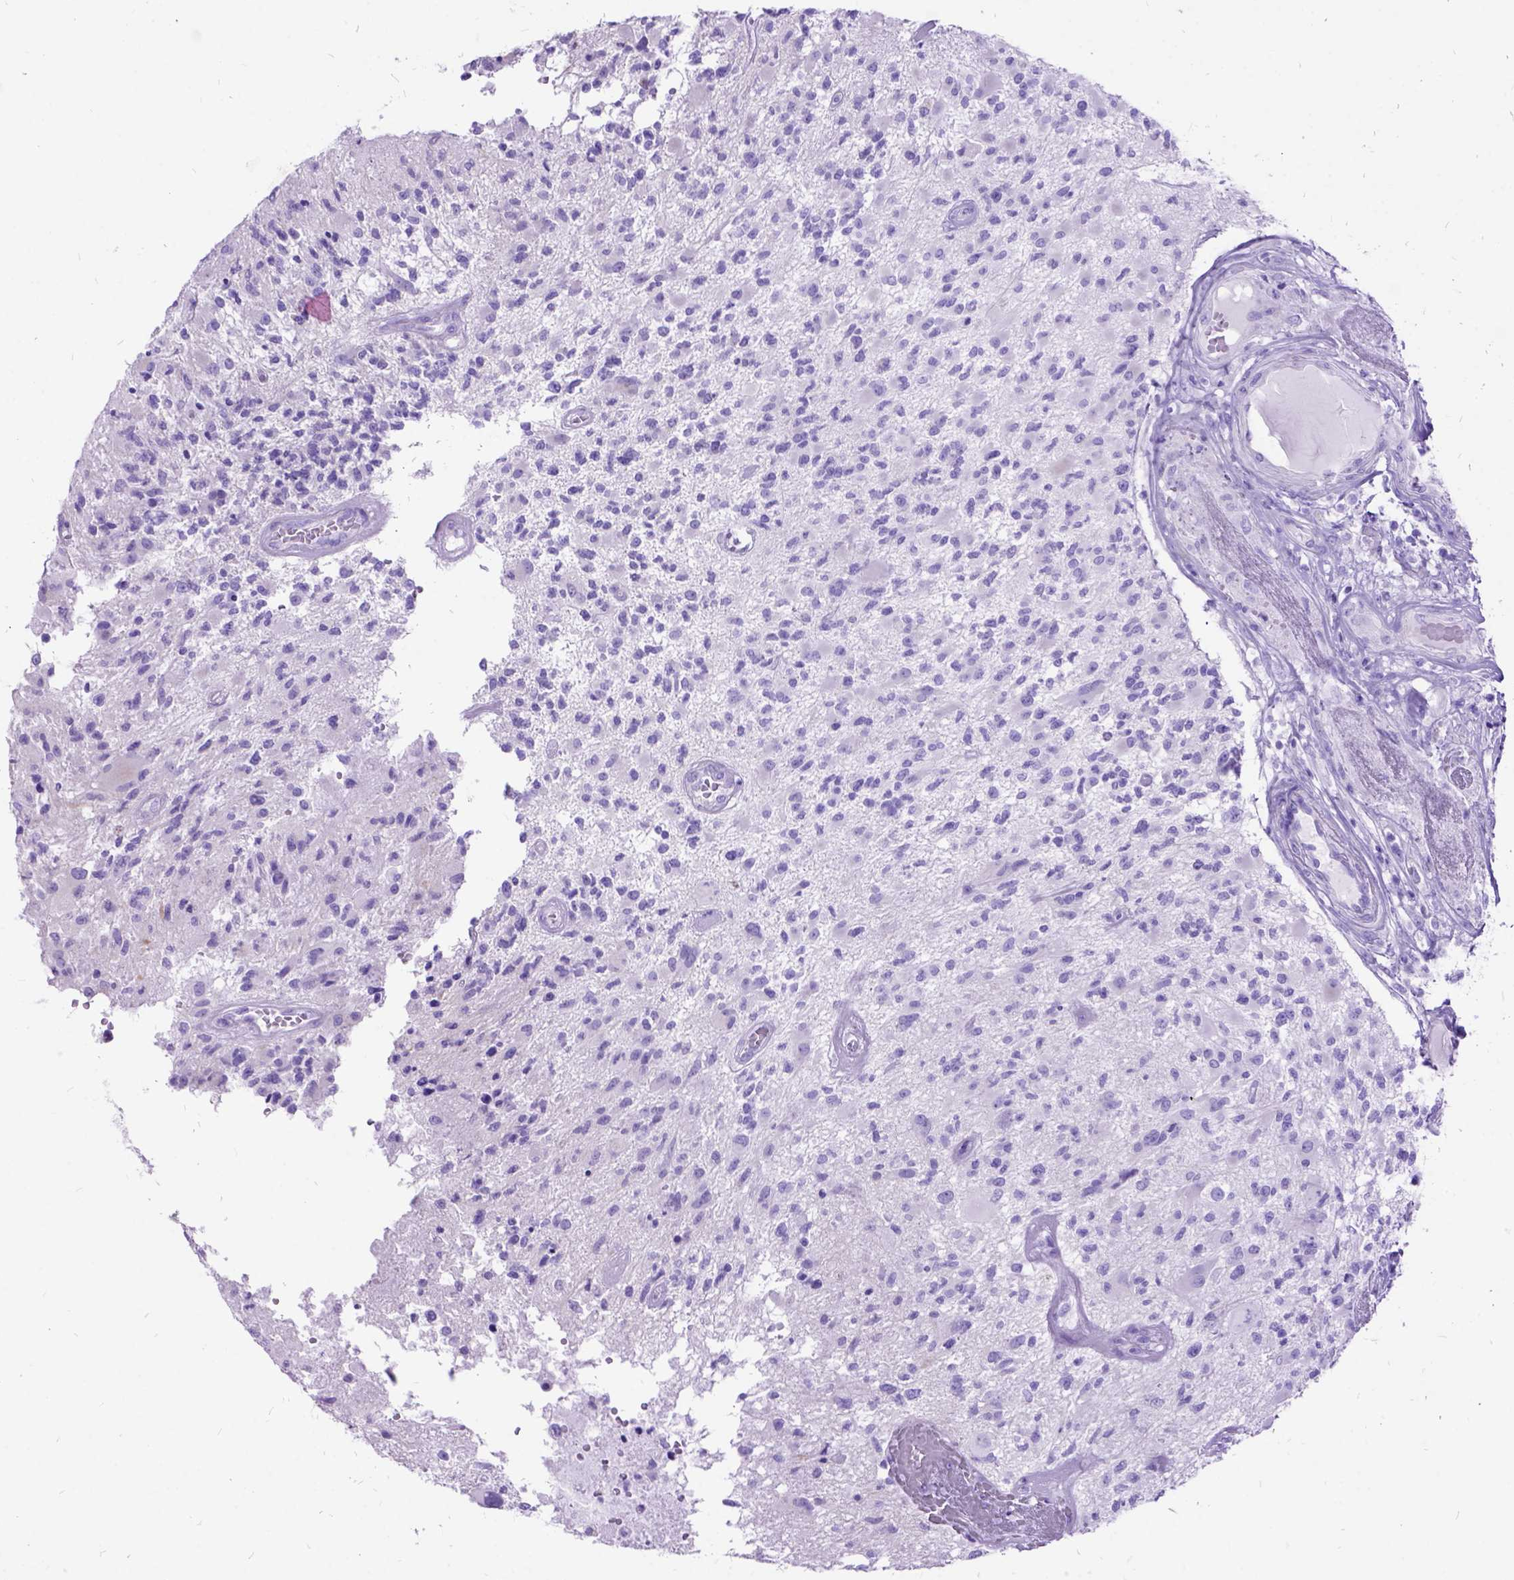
{"staining": {"intensity": "negative", "quantity": "none", "location": "none"}, "tissue": "glioma", "cell_type": "Tumor cells", "image_type": "cancer", "snomed": [{"axis": "morphology", "description": "Glioma, malignant, High grade"}, {"axis": "topography", "description": "Brain"}], "caption": "The photomicrograph exhibits no staining of tumor cells in glioma. (DAB immunohistochemistry (IHC), high magnification).", "gene": "DNAH2", "patient": {"sex": "female", "age": 63}}